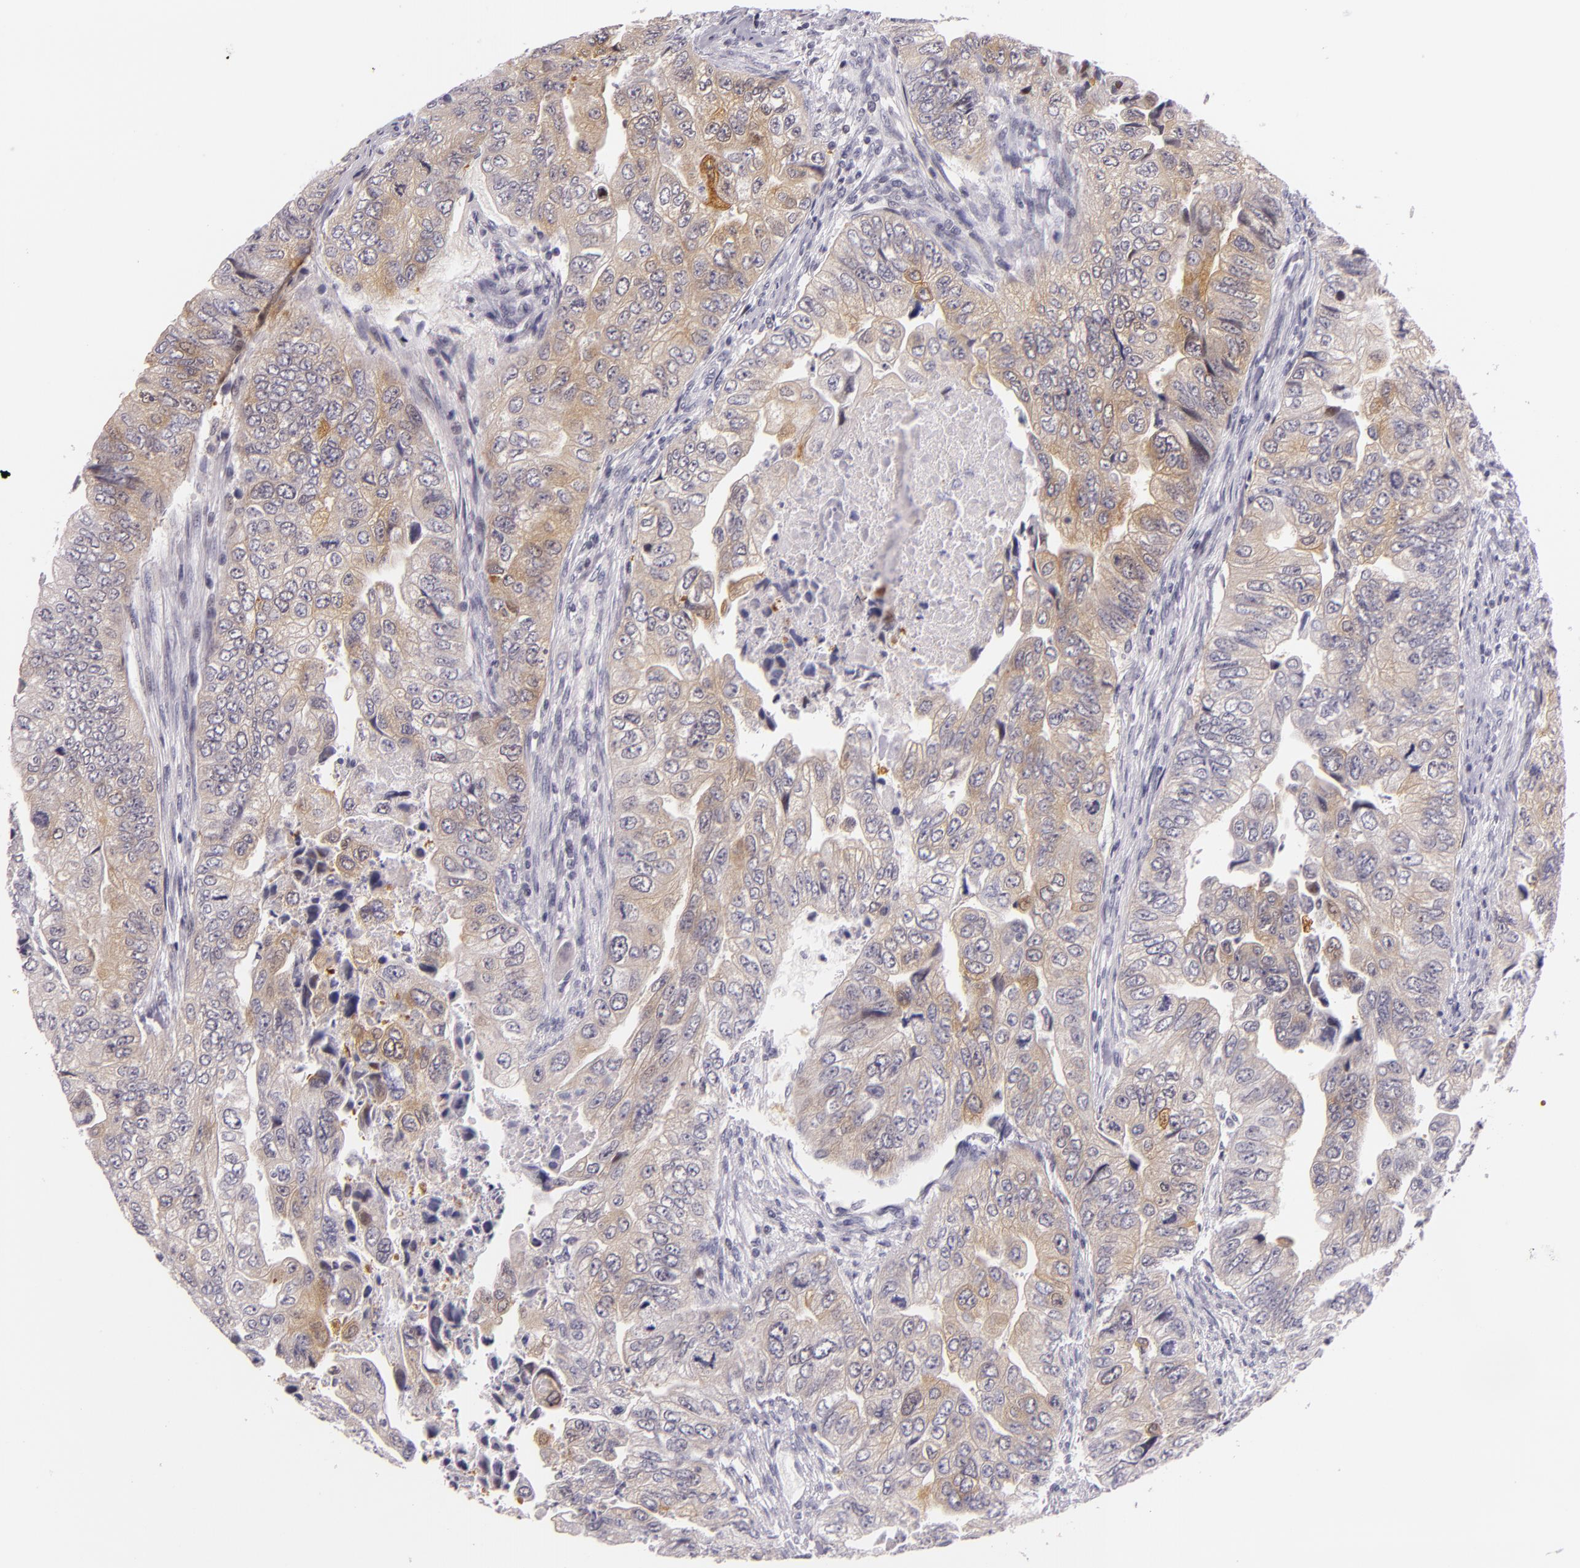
{"staining": {"intensity": "weak", "quantity": "25%-75%", "location": "cytoplasmic/membranous"}, "tissue": "colorectal cancer", "cell_type": "Tumor cells", "image_type": "cancer", "snomed": [{"axis": "morphology", "description": "Adenocarcinoma, NOS"}, {"axis": "topography", "description": "Colon"}], "caption": "Weak cytoplasmic/membranous expression for a protein is present in approximately 25%-75% of tumor cells of colorectal adenocarcinoma using immunohistochemistry.", "gene": "HSP90AA1", "patient": {"sex": "female", "age": 11}}